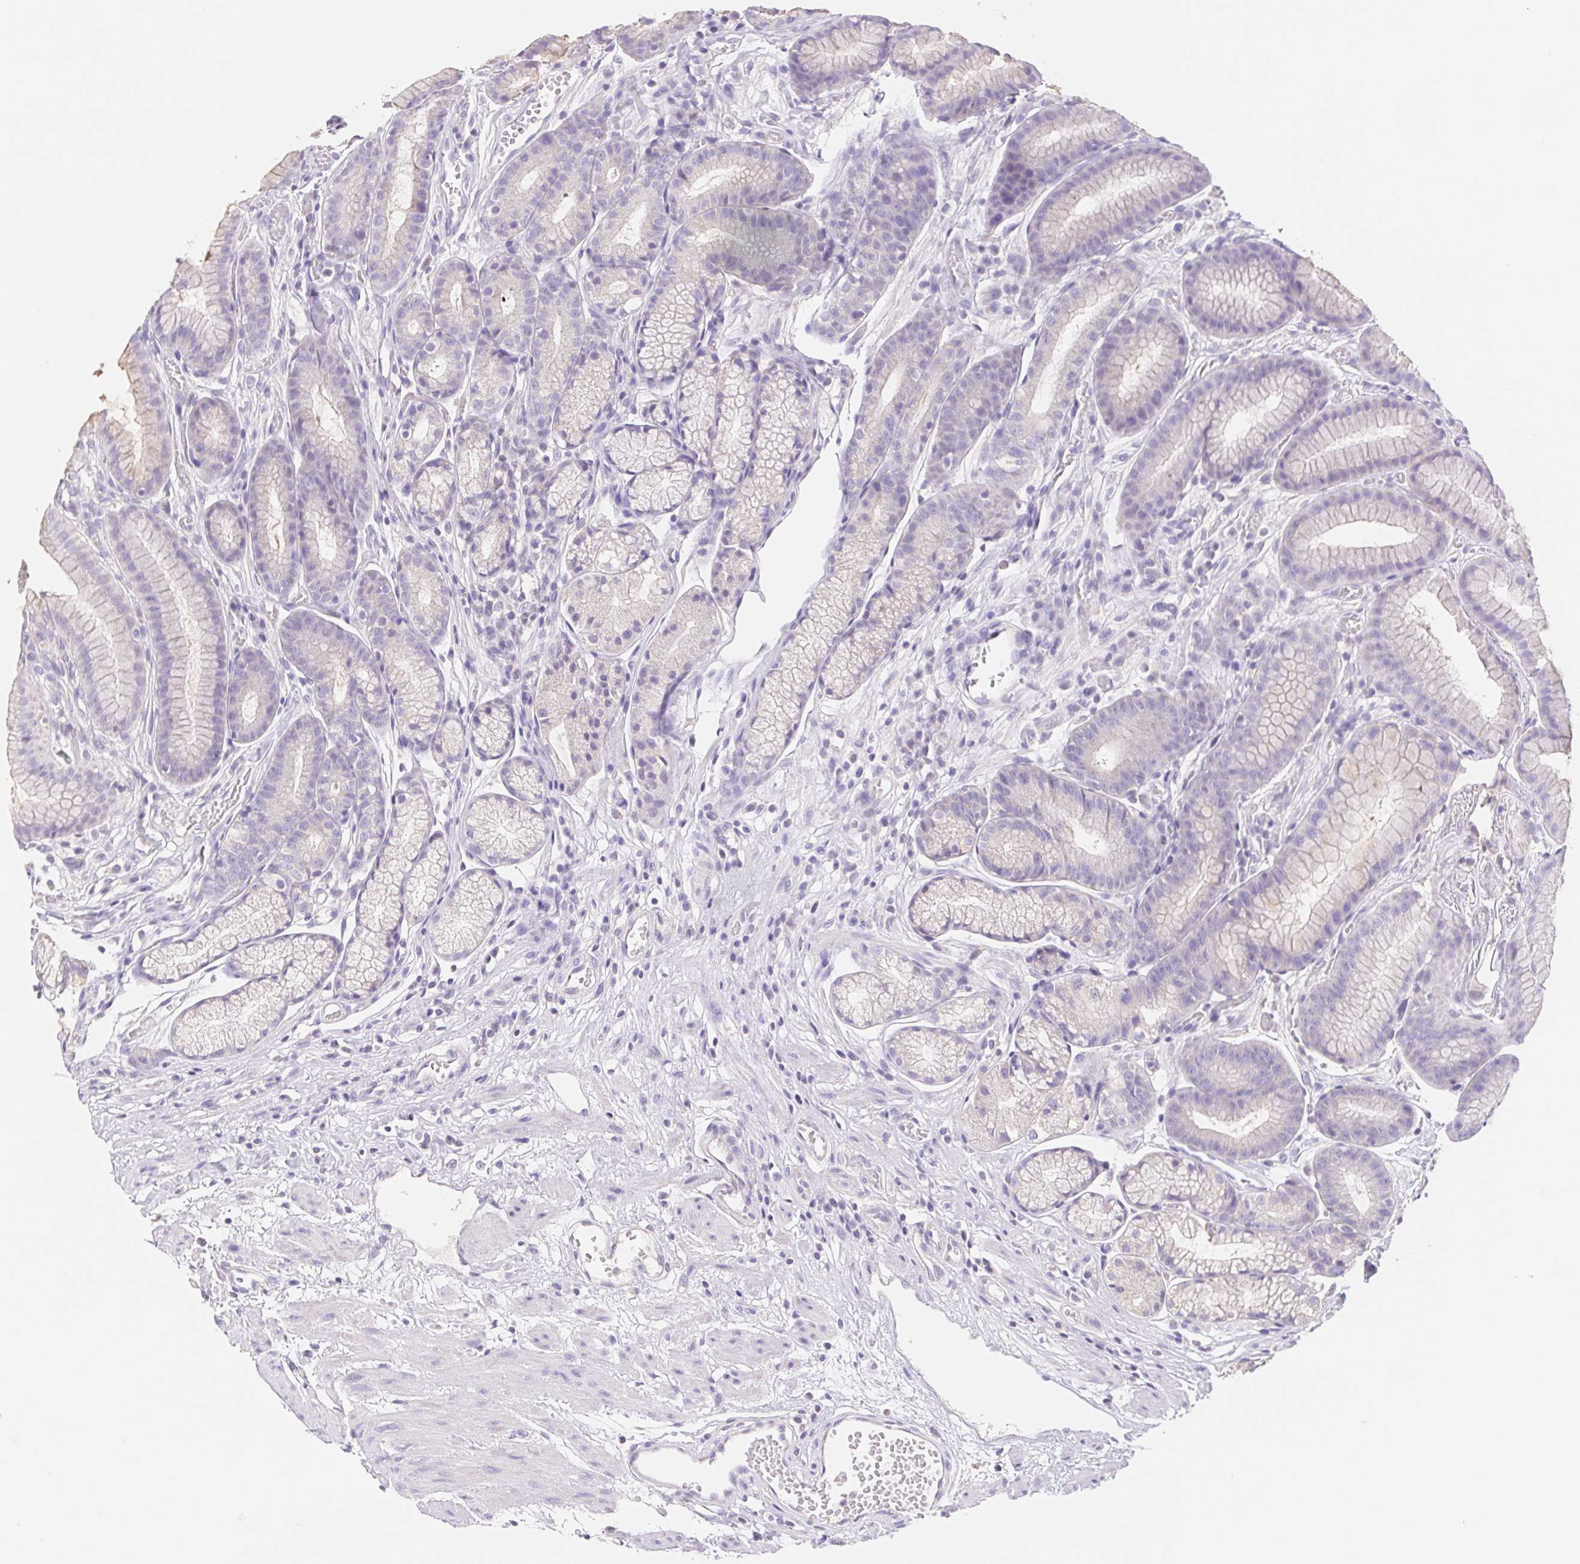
{"staining": {"intensity": "negative", "quantity": "none", "location": "none"}, "tissue": "stomach", "cell_type": "Glandular cells", "image_type": "normal", "snomed": [{"axis": "morphology", "description": "Normal tissue, NOS"}, {"axis": "topography", "description": "Smooth muscle"}, {"axis": "topography", "description": "Stomach"}], "caption": "A high-resolution histopathology image shows immunohistochemistry staining of unremarkable stomach, which exhibits no significant expression in glandular cells.", "gene": "FKBP6", "patient": {"sex": "male", "age": 70}}